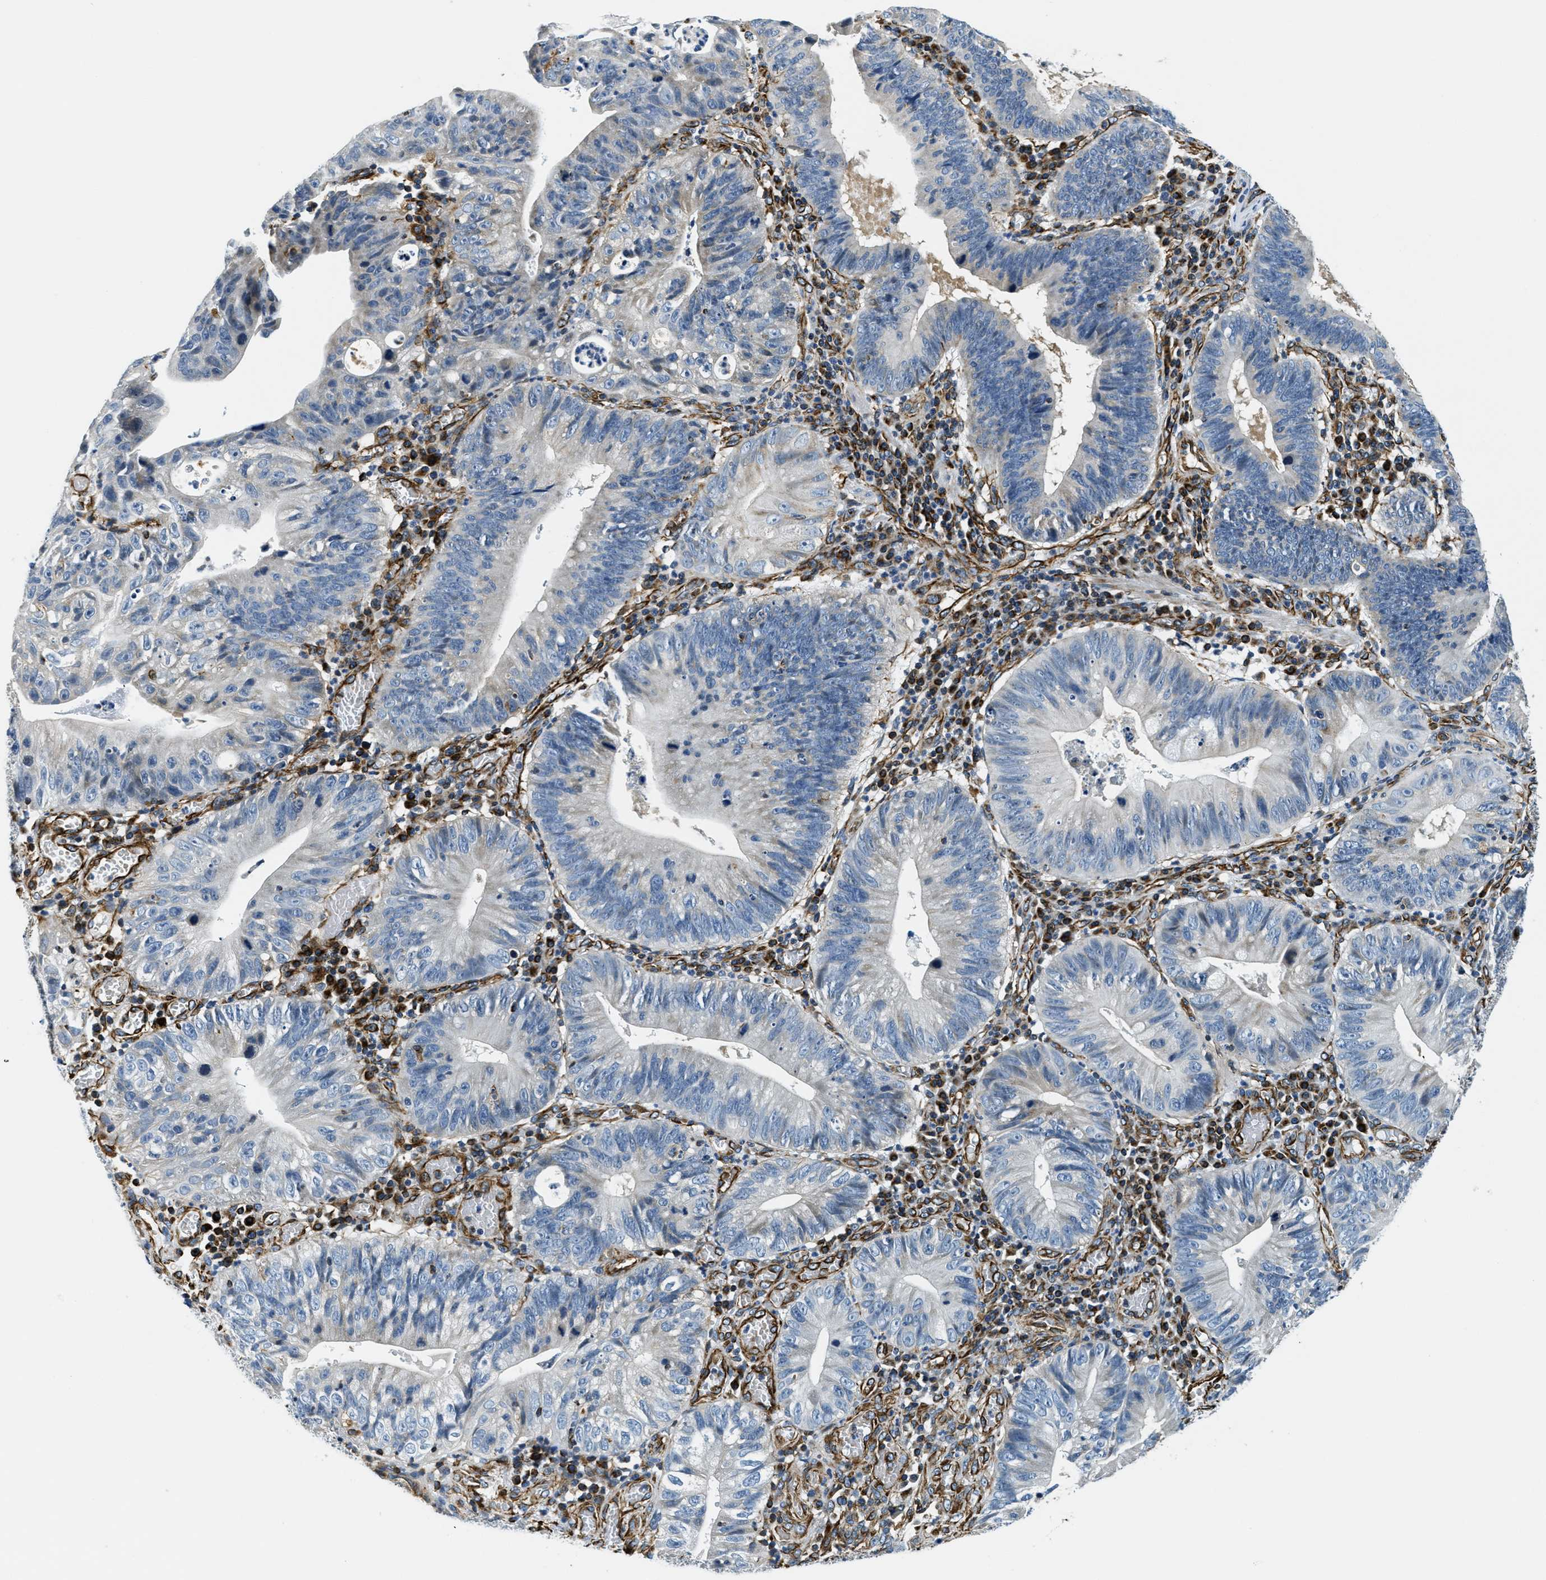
{"staining": {"intensity": "negative", "quantity": "none", "location": "none"}, "tissue": "stomach cancer", "cell_type": "Tumor cells", "image_type": "cancer", "snomed": [{"axis": "morphology", "description": "Adenocarcinoma, NOS"}, {"axis": "topography", "description": "Stomach"}], "caption": "High magnification brightfield microscopy of stomach adenocarcinoma stained with DAB (brown) and counterstained with hematoxylin (blue): tumor cells show no significant expression.", "gene": "GNS", "patient": {"sex": "male", "age": 59}}